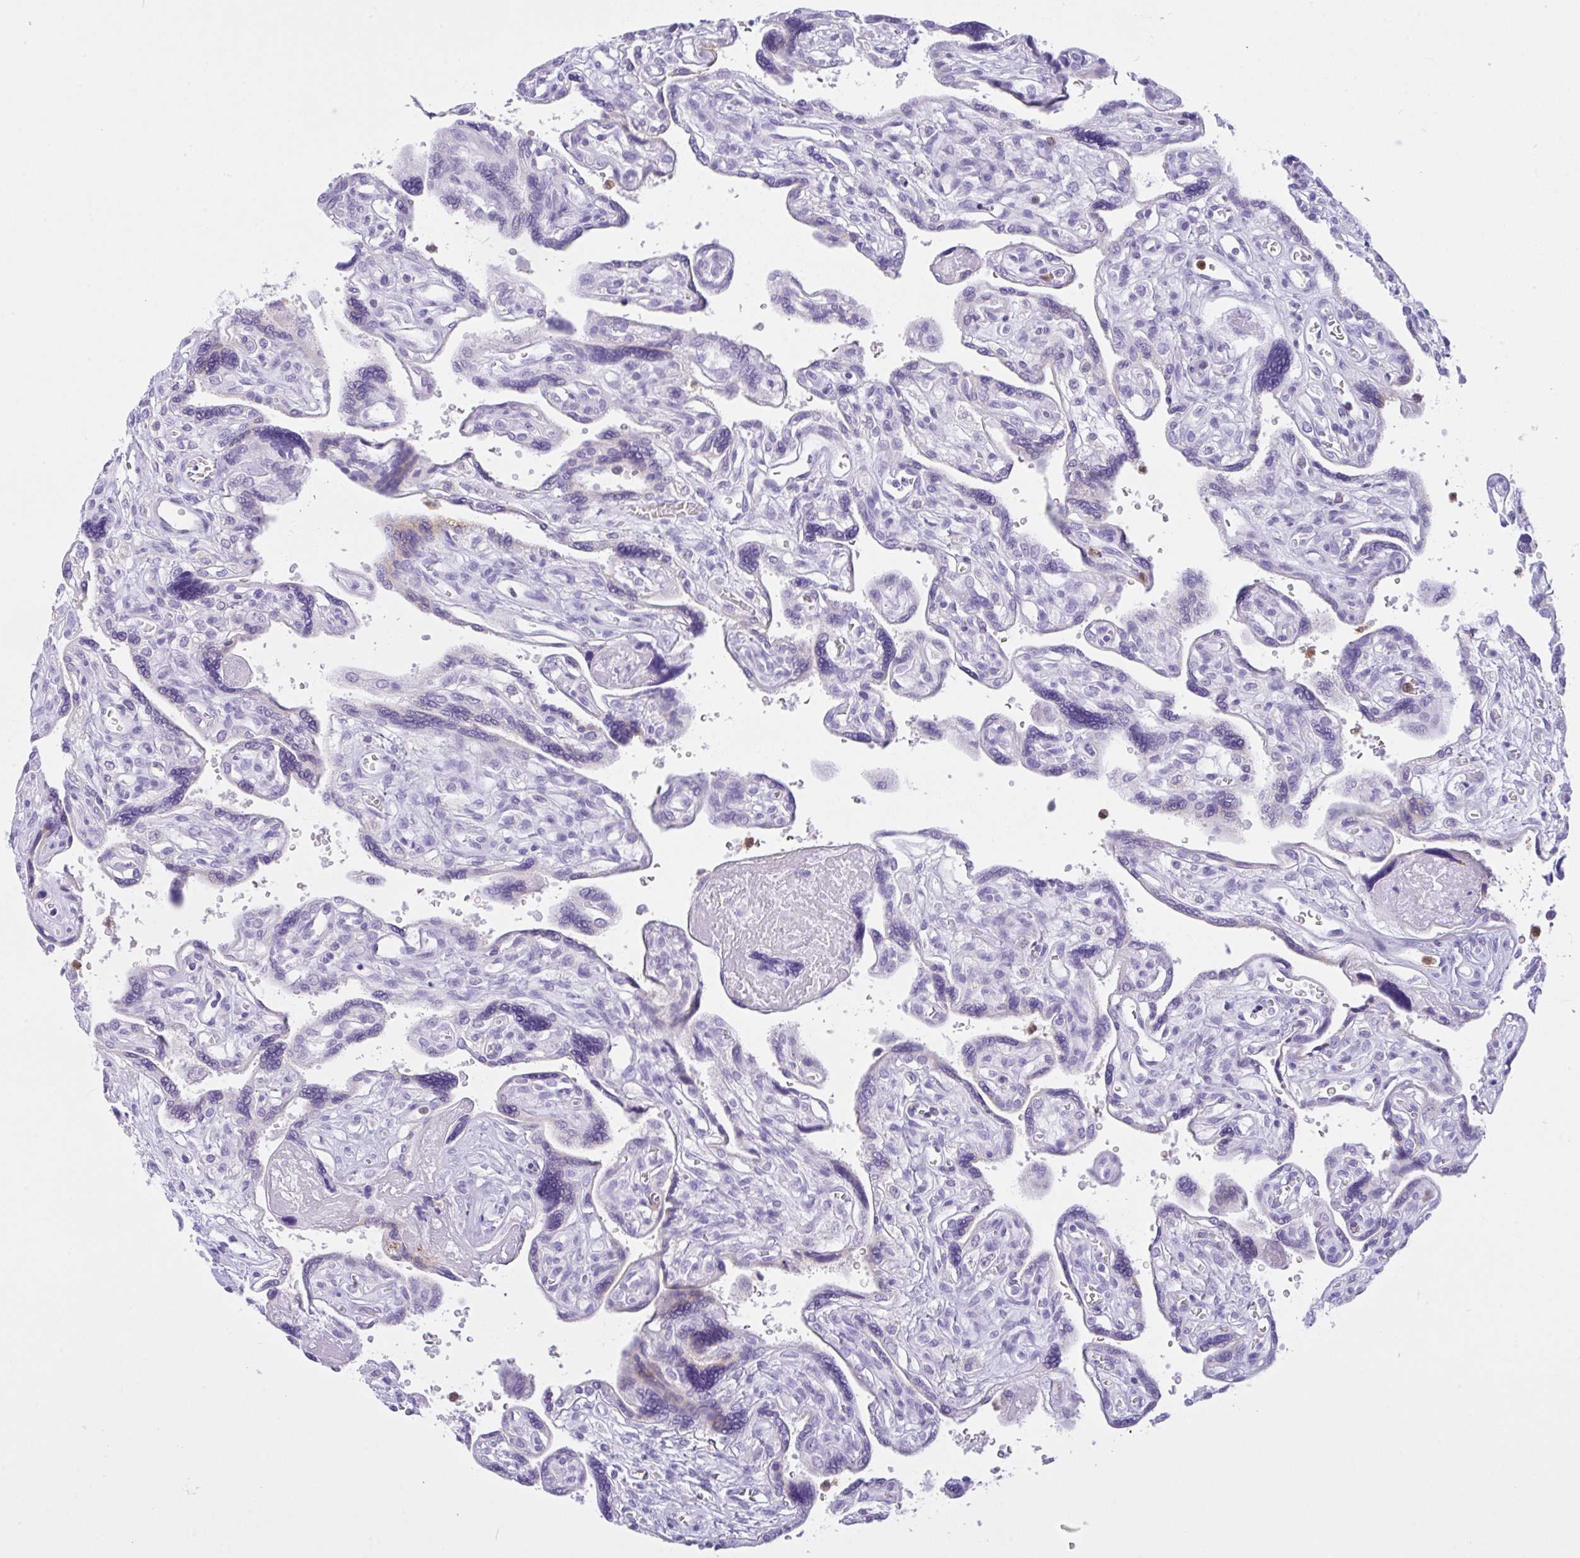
{"staining": {"intensity": "moderate", "quantity": "<25%", "location": "cytoplasmic/membranous"}, "tissue": "placenta", "cell_type": "Trophoblastic cells", "image_type": "normal", "snomed": [{"axis": "morphology", "description": "Normal tissue, NOS"}, {"axis": "topography", "description": "Placenta"}], "caption": "Unremarkable placenta demonstrates moderate cytoplasmic/membranous positivity in about <25% of trophoblastic cells, visualized by immunohistochemistry.", "gene": "NCF1", "patient": {"sex": "female", "age": 39}}